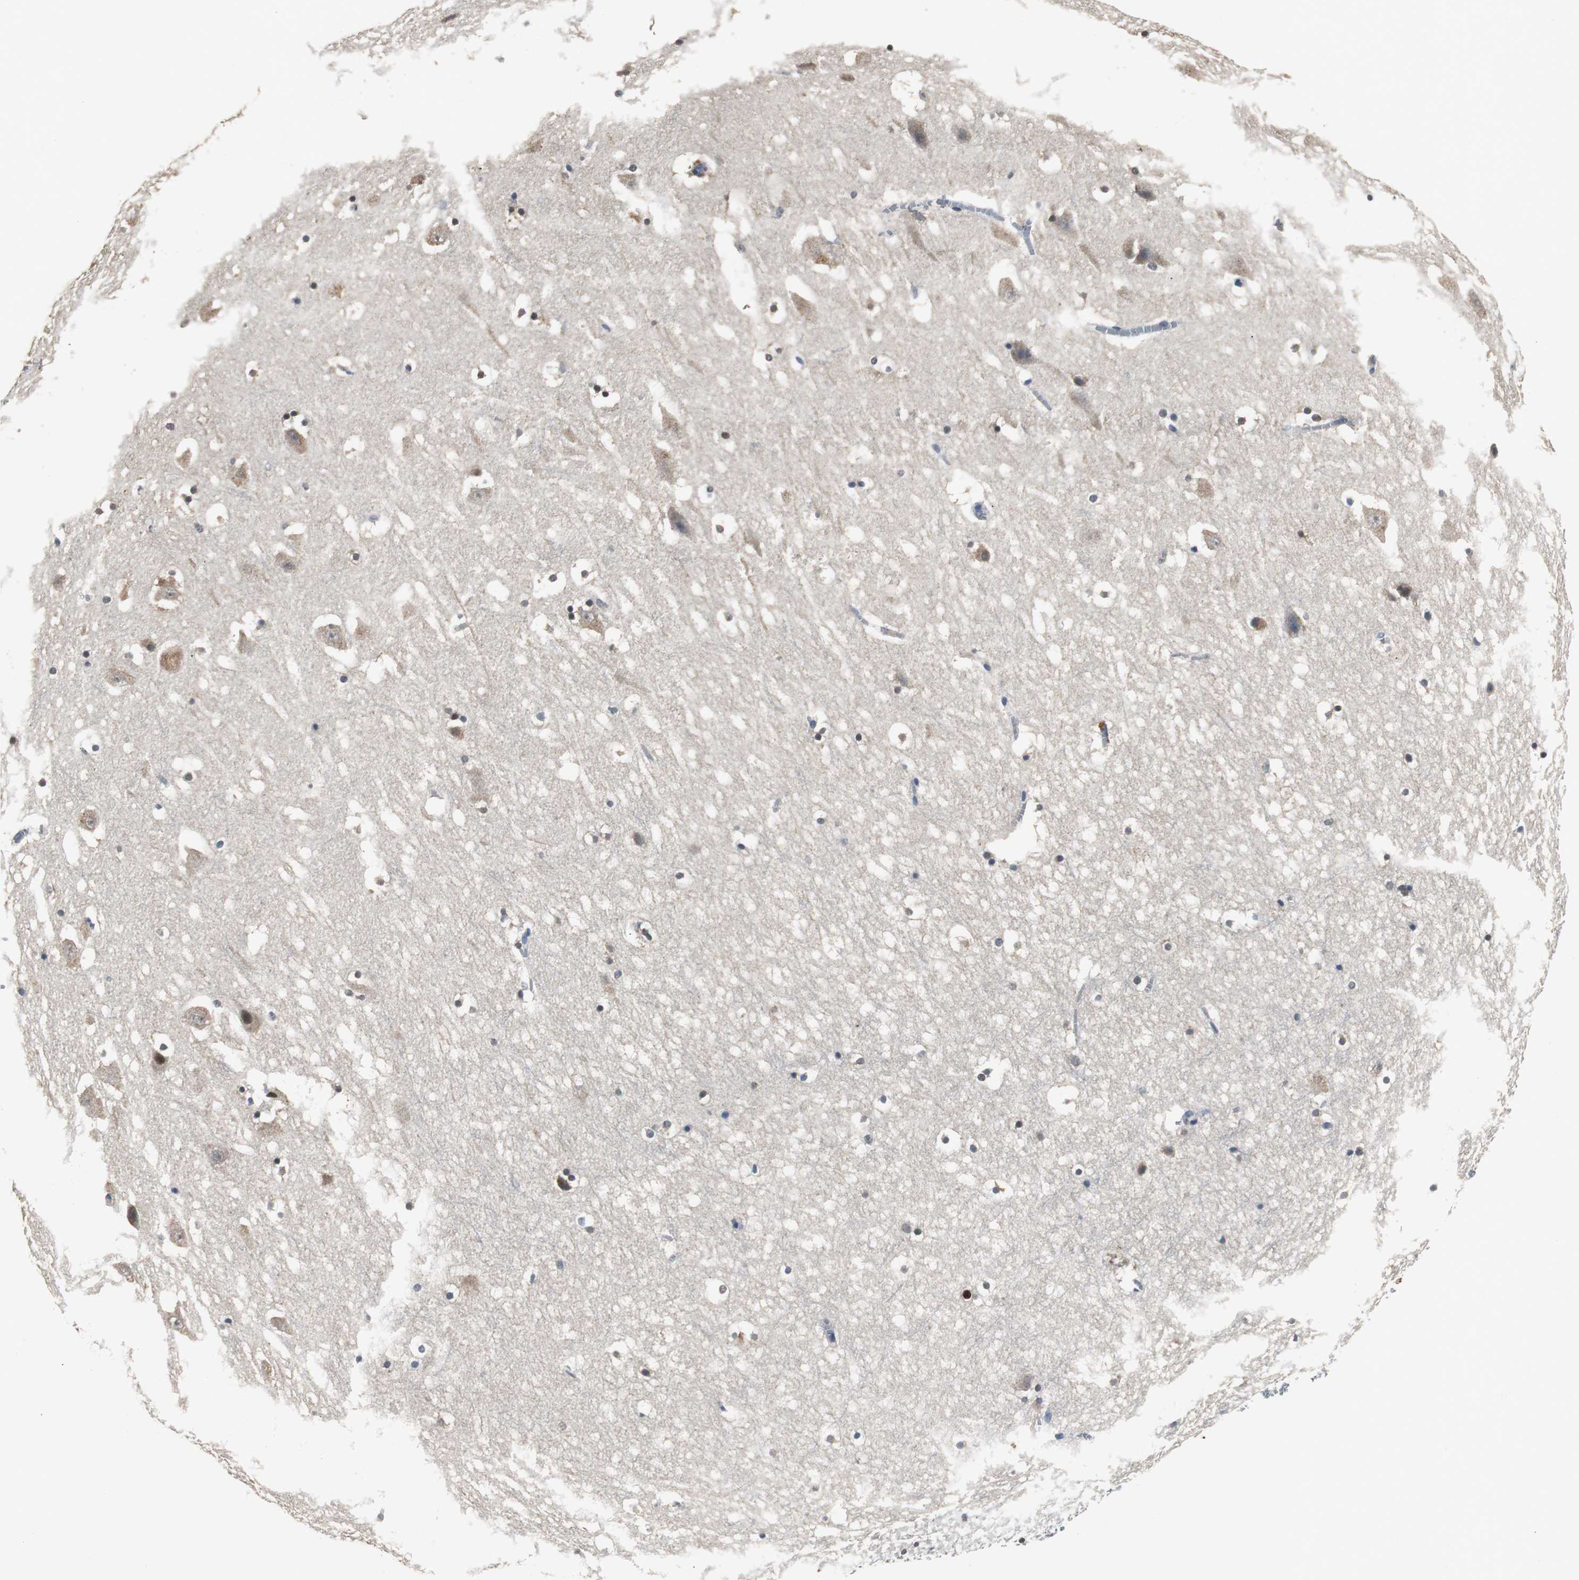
{"staining": {"intensity": "strong", "quantity": "<25%", "location": "nuclear"}, "tissue": "hippocampus", "cell_type": "Glial cells", "image_type": "normal", "snomed": [{"axis": "morphology", "description": "Normal tissue, NOS"}, {"axis": "topography", "description": "Hippocampus"}], "caption": "IHC (DAB (3,3'-diaminobenzidine)) staining of benign hippocampus displays strong nuclear protein positivity in approximately <25% of glial cells. (DAB IHC with brightfield microscopy, high magnification).", "gene": "FEN1", "patient": {"sex": "male", "age": 45}}